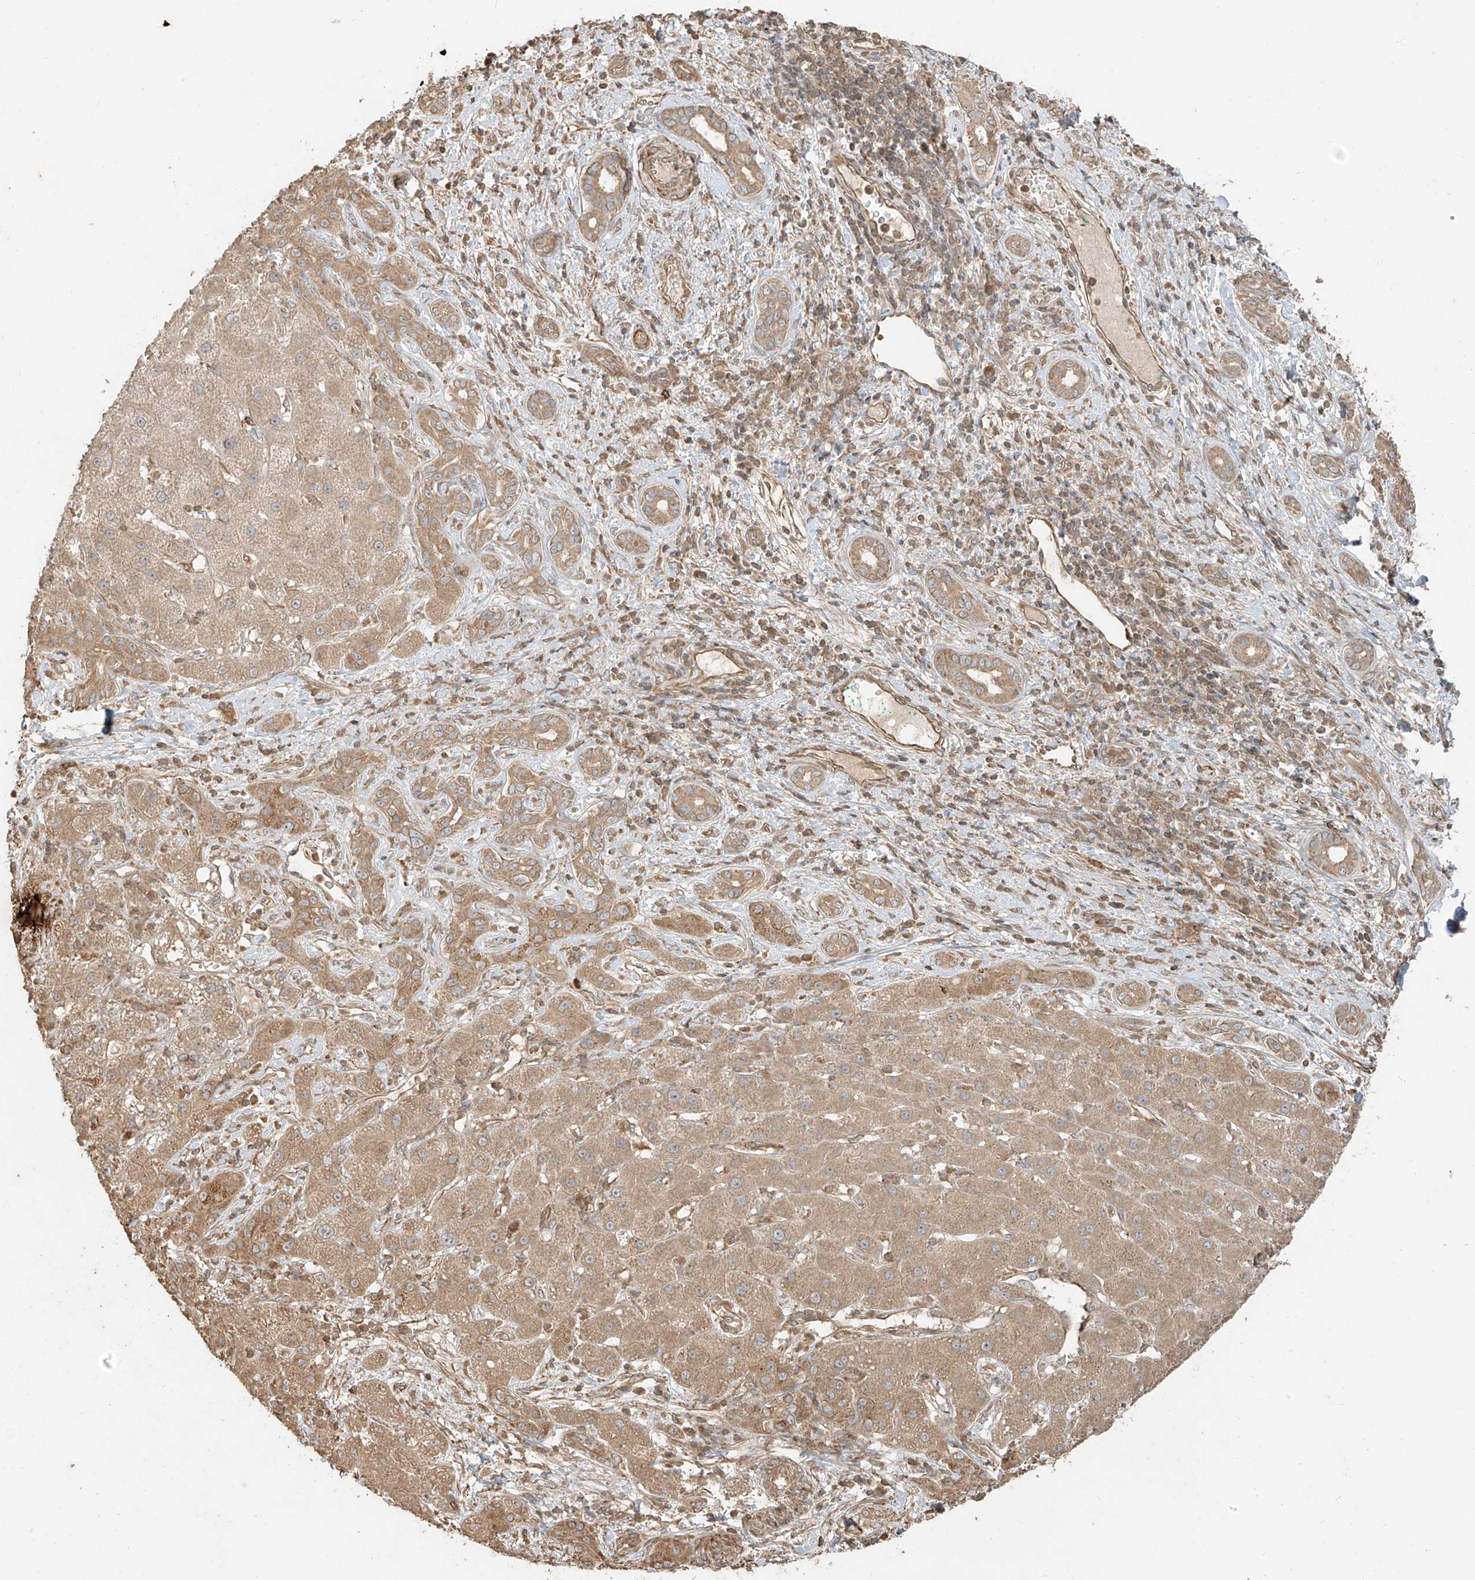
{"staining": {"intensity": "moderate", "quantity": ">75%", "location": "cytoplasmic/membranous"}, "tissue": "liver cancer", "cell_type": "Tumor cells", "image_type": "cancer", "snomed": [{"axis": "morphology", "description": "Carcinoma, Hepatocellular, NOS"}, {"axis": "topography", "description": "Liver"}], "caption": "Immunohistochemistry (IHC) histopathology image of neoplastic tissue: liver cancer (hepatocellular carcinoma) stained using immunohistochemistry exhibits medium levels of moderate protein expression localized specifically in the cytoplasmic/membranous of tumor cells, appearing as a cytoplasmic/membranous brown color.", "gene": "ANKZF1", "patient": {"sex": "male", "age": 65}}